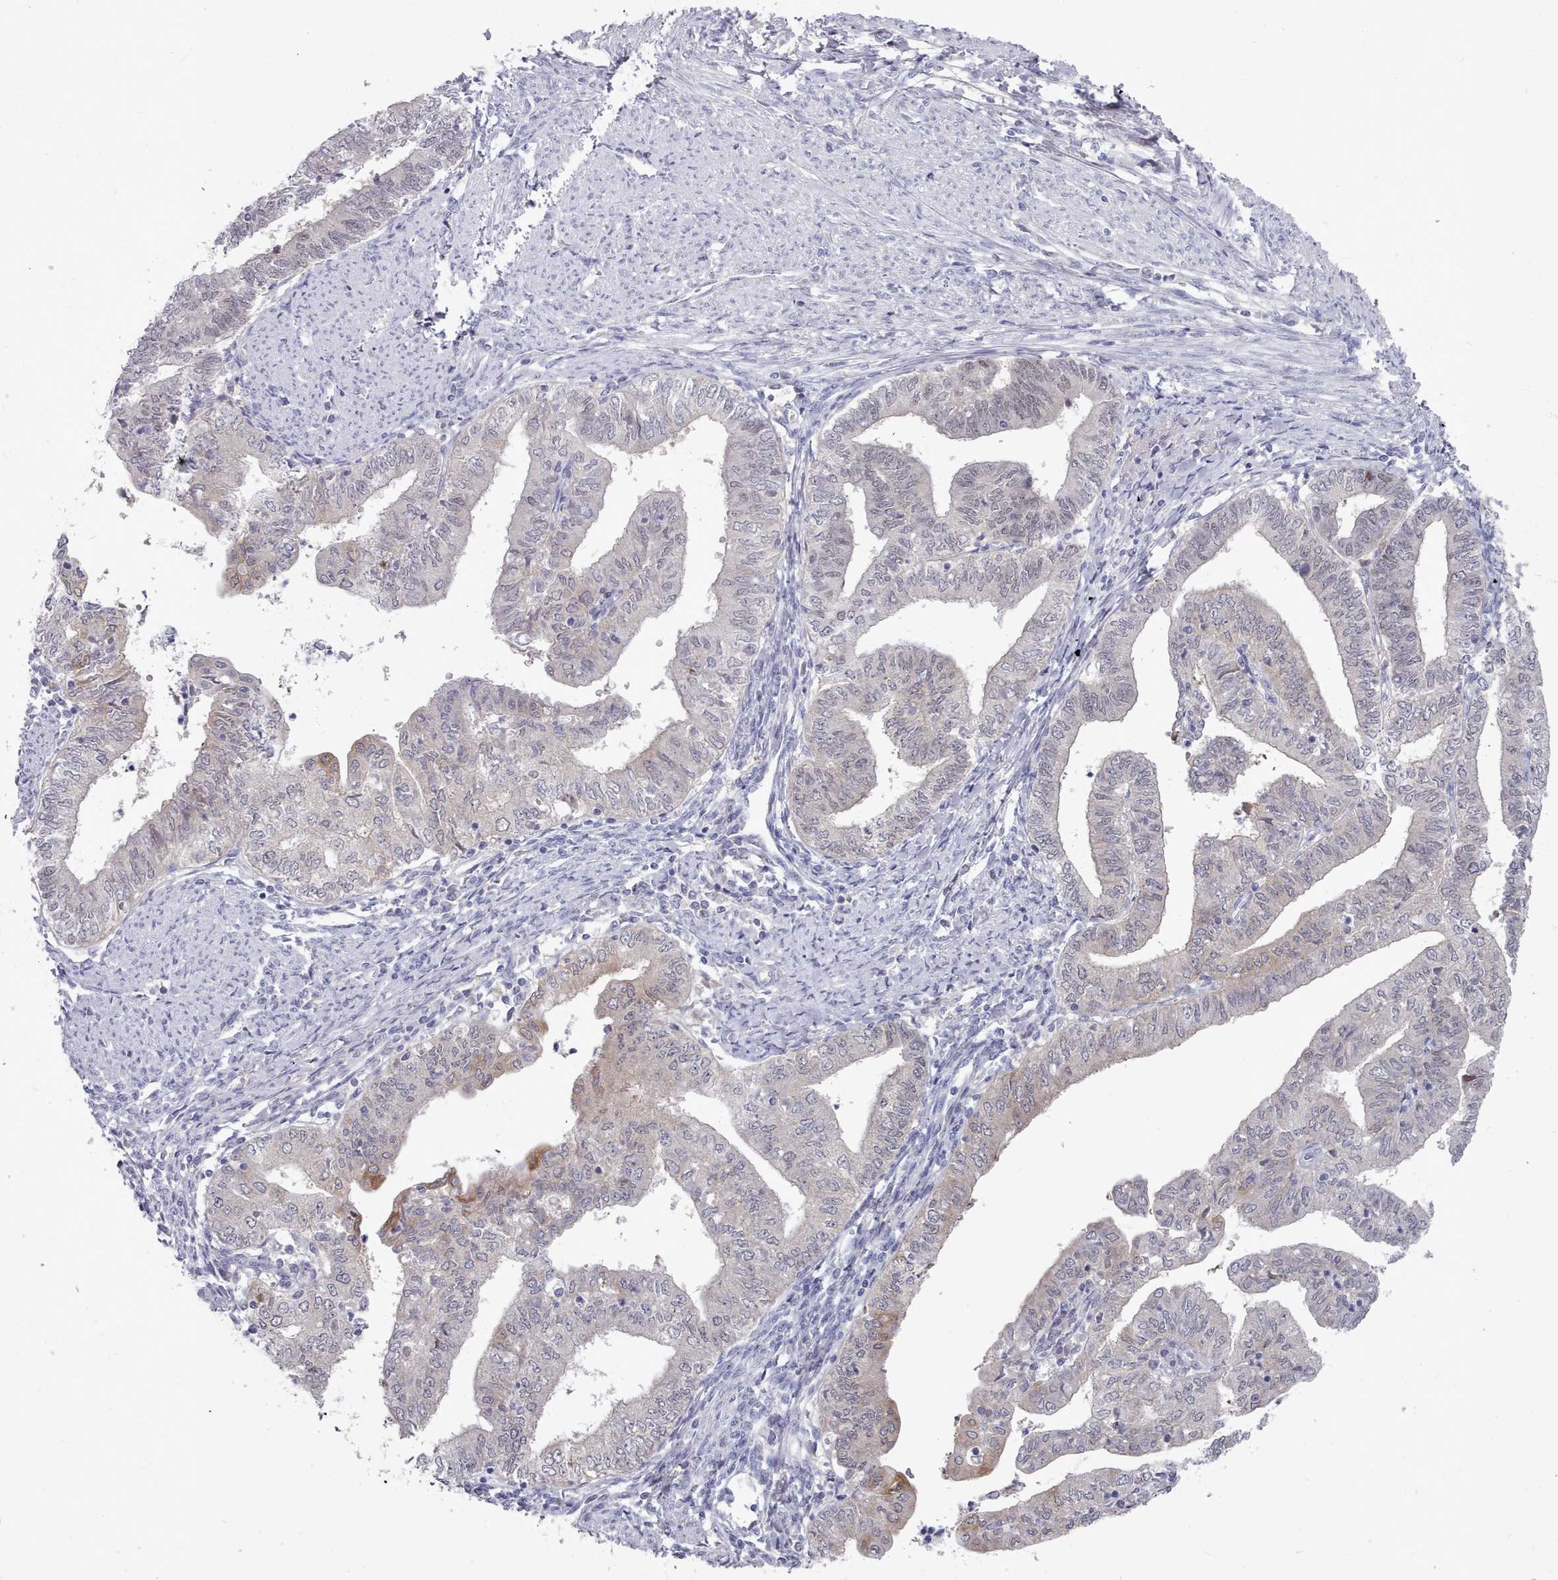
{"staining": {"intensity": "moderate", "quantity": "<25%", "location": "cytoplasmic/membranous"}, "tissue": "endometrial cancer", "cell_type": "Tumor cells", "image_type": "cancer", "snomed": [{"axis": "morphology", "description": "Adenocarcinoma, NOS"}, {"axis": "topography", "description": "Endometrium"}], "caption": "Brown immunohistochemical staining in human endometrial adenocarcinoma exhibits moderate cytoplasmic/membranous positivity in about <25% of tumor cells.", "gene": "GINS1", "patient": {"sex": "female", "age": 66}}